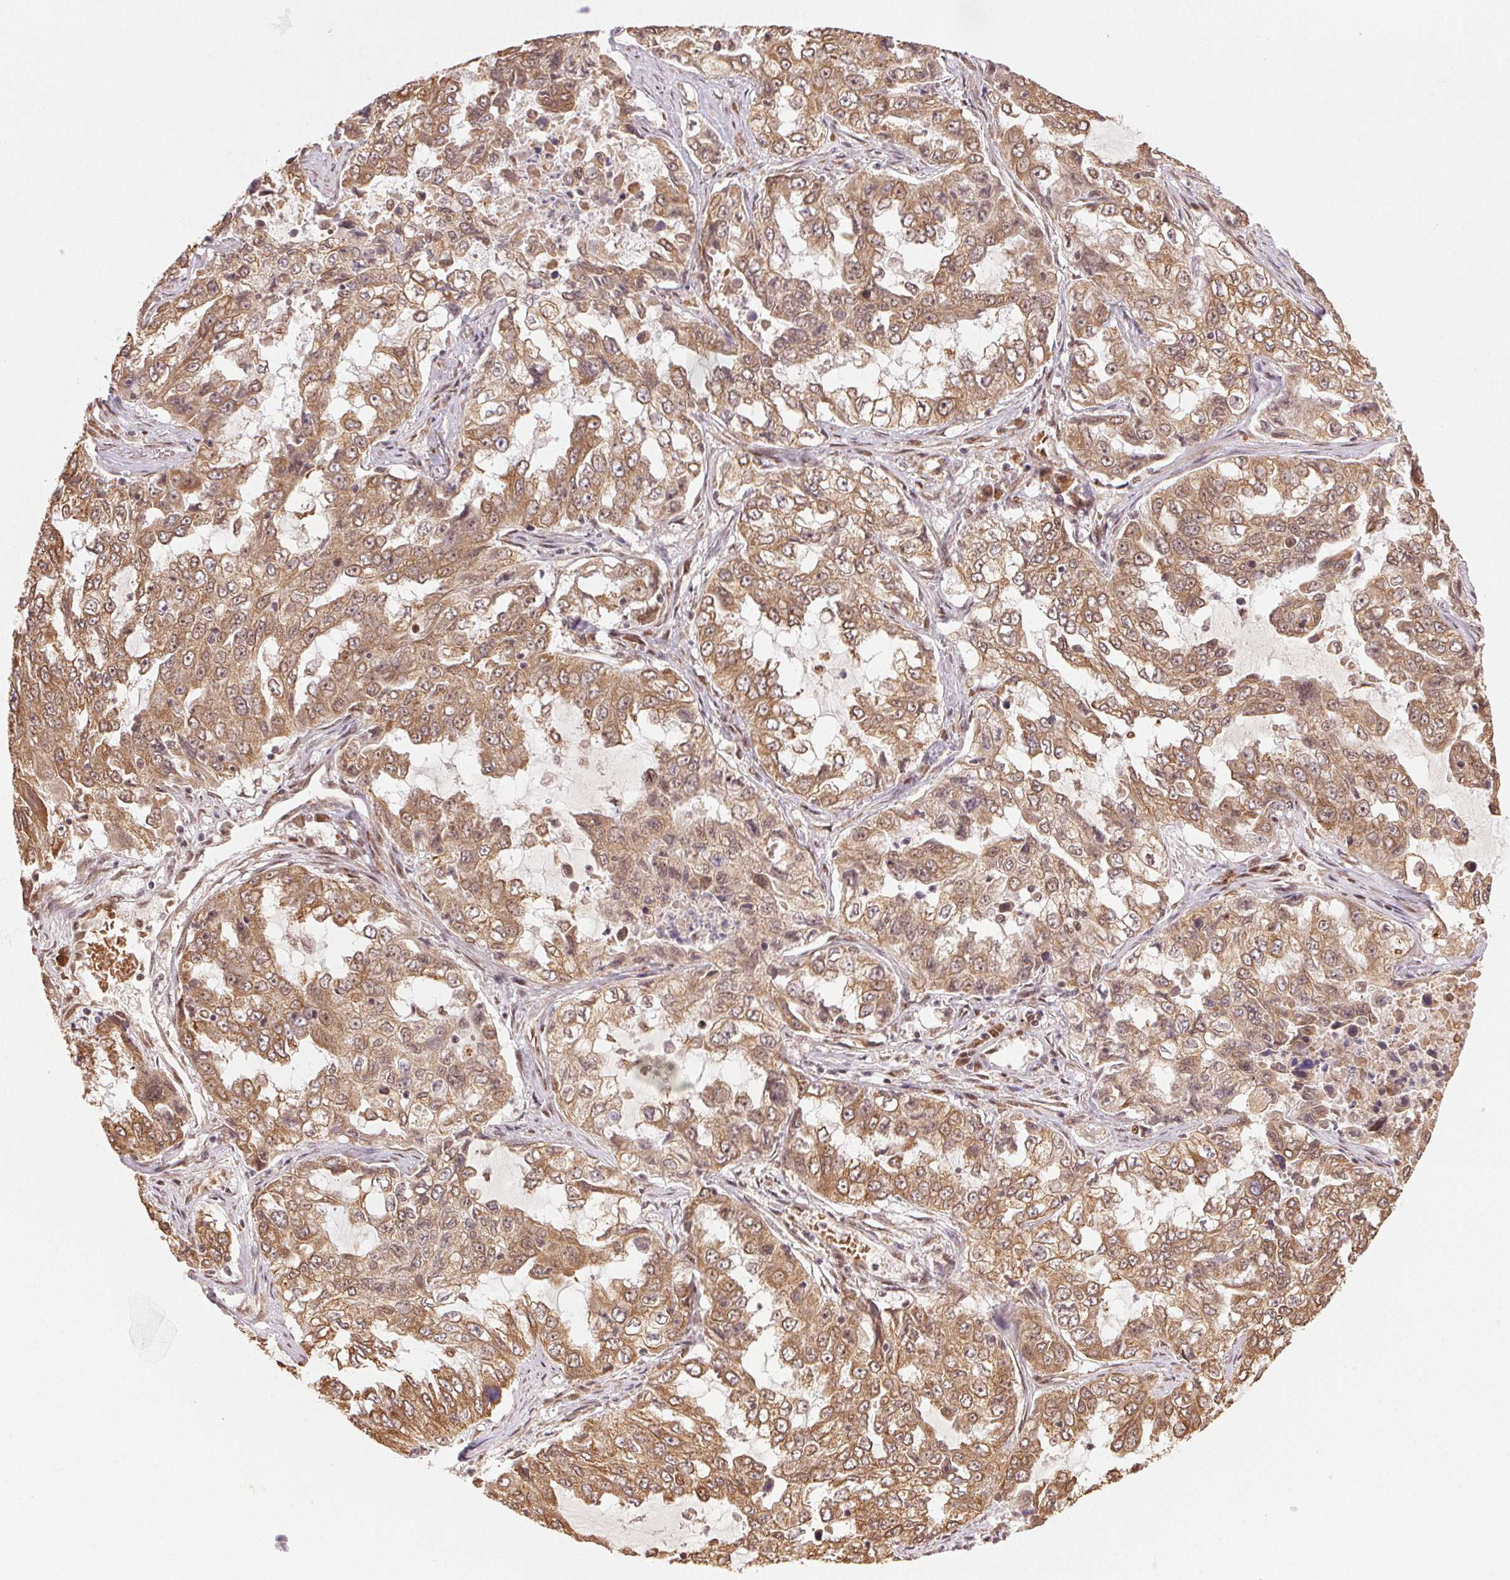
{"staining": {"intensity": "moderate", "quantity": ">75%", "location": "cytoplasmic/membranous"}, "tissue": "lung cancer", "cell_type": "Tumor cells", "image_type": "cancer", "snomed": [{"axis": "morphology", "description": "Adenocarcinoma, NOS"}, {"axis": "topography", "description": "Lung"}], "caption": "Tumor cells show medium levels of moderate cytoplasmic/membranous staining in approximately >75% of cells in adenocarcinoma (lung).", "gene": "TREML4", "patient": {"sex": "female", "age": 61}}